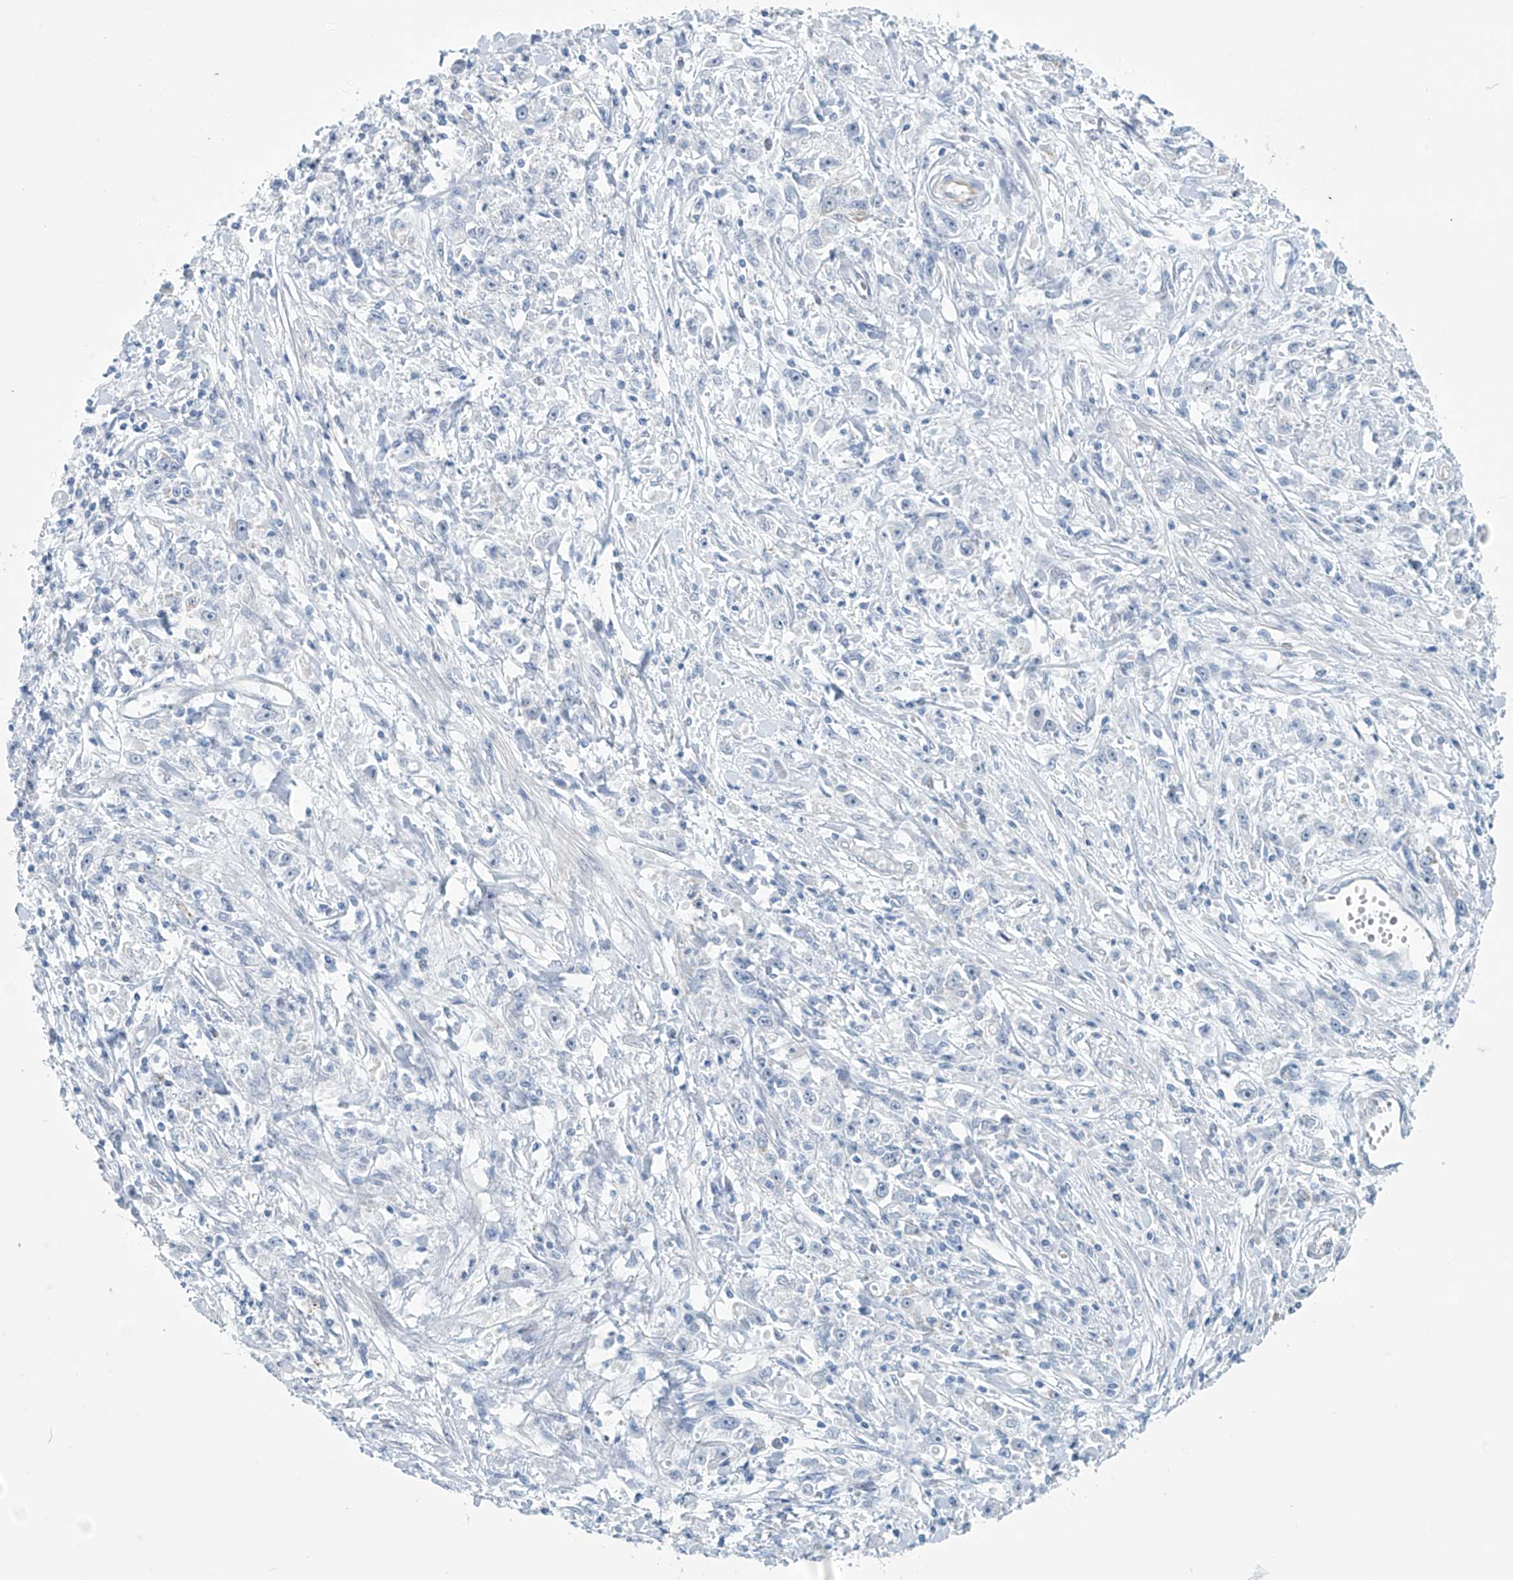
{"staining": {"intensity": "negative", "quantity": "none", "location": "none"}, "tissue": "stomach cancer", "cell_type": "Tumor cells", "image_type": "cancer", "snomed": [{"axis": "morphology", "description": "Adenocarcinoma, NOS"}, {"axis": "topography", "description": "Stomach"}], "caption": "The histopathology image displays no staining of tumor cells in stomach cancer.", "gene": "SLC35A5", "patient": {"sex": "female", "age": 59}}